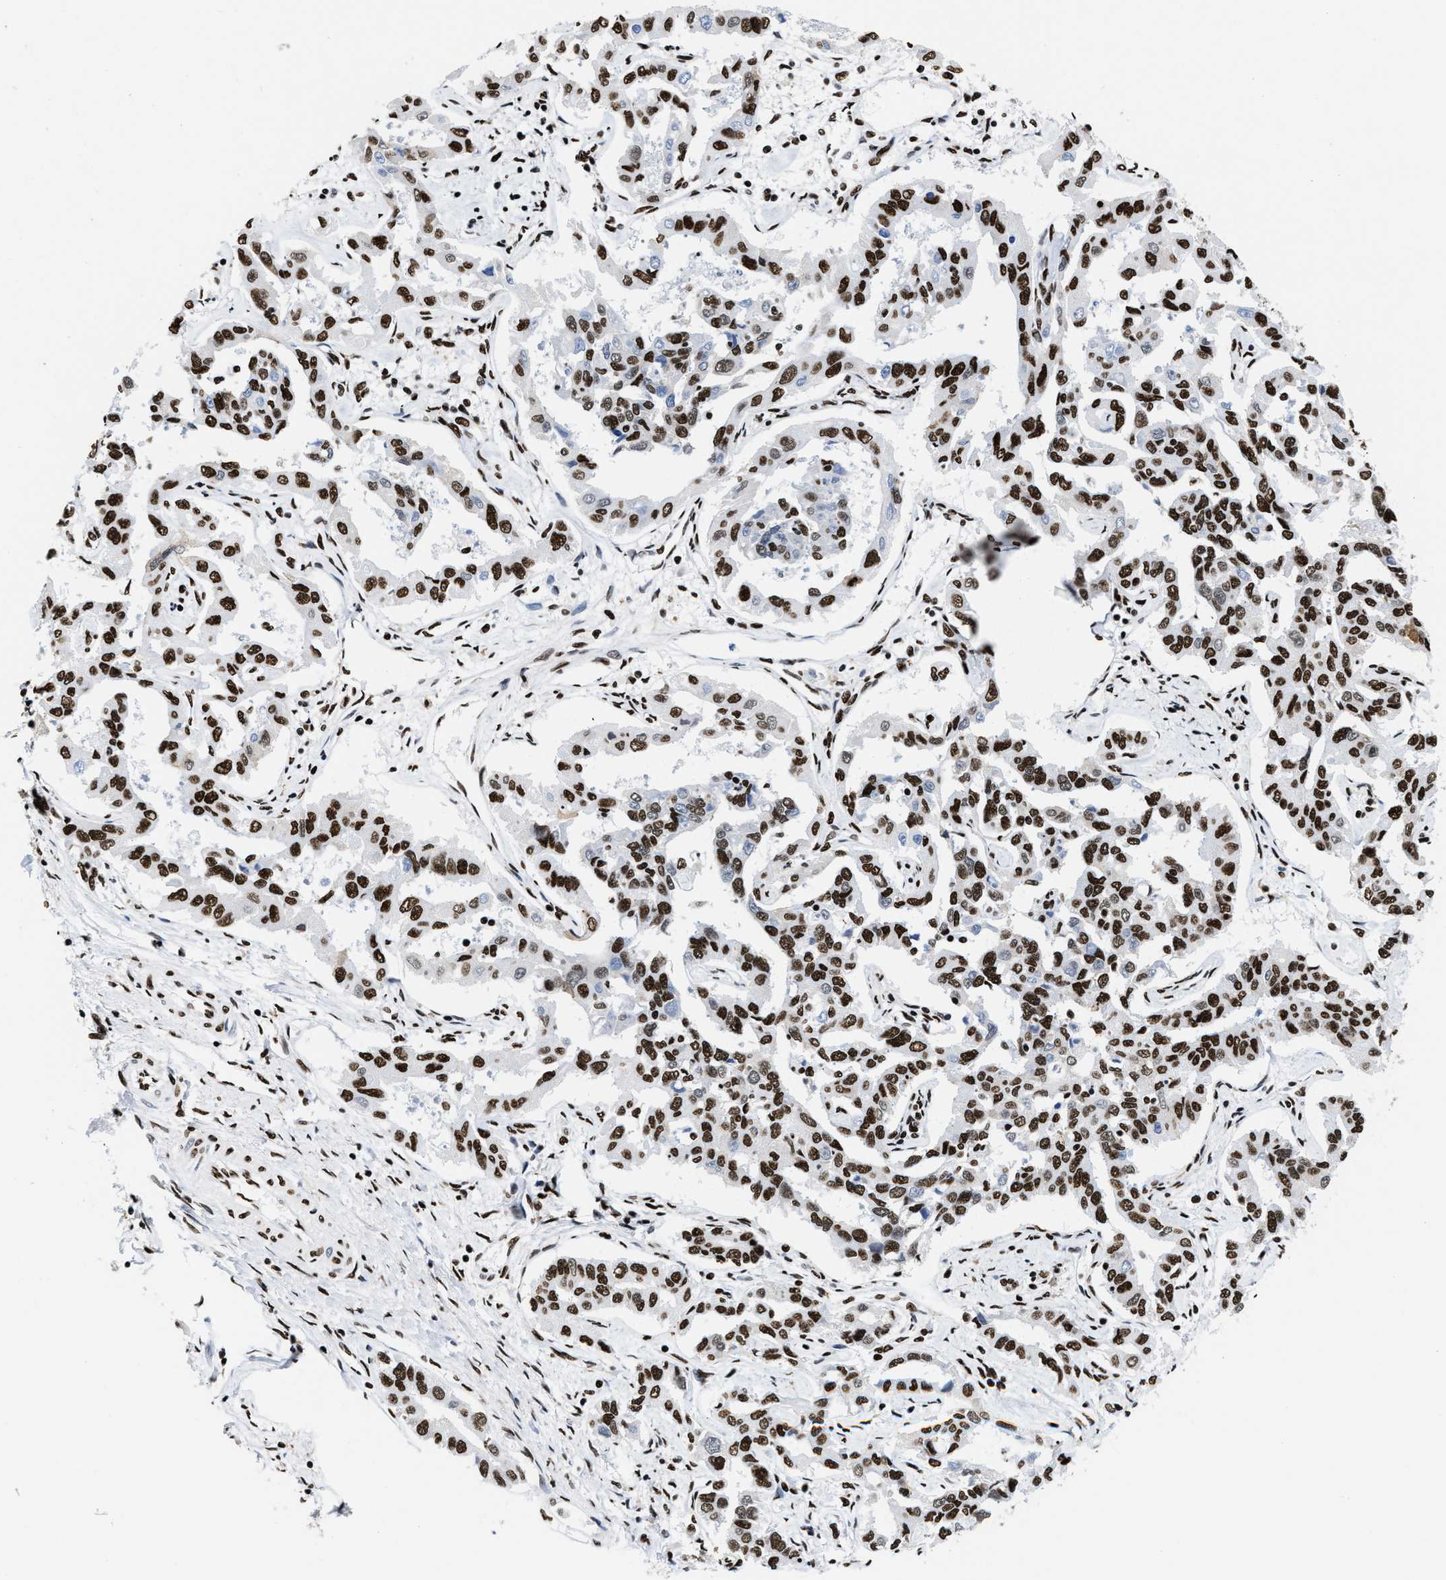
{"staining": {"intensity": "strong", "quantity": ">75%", "location": "nuclear"}, "tissue": "liver cancer", "cell_type": "Tumor cells", "image_type": "cancer", "snomed": [{"axis": "morphology", "description": "Cholangiocarcinoma"}, {"axis": "topography", "description": "Liver"}], "caption": "Protein staining of cholangiocarcinoma (liver) tissue exhibits strong nuclear positivity in about >75% of tumor cells.", "gene": "SMARCC2", "patient": {"sex": "male", "age": 59}}